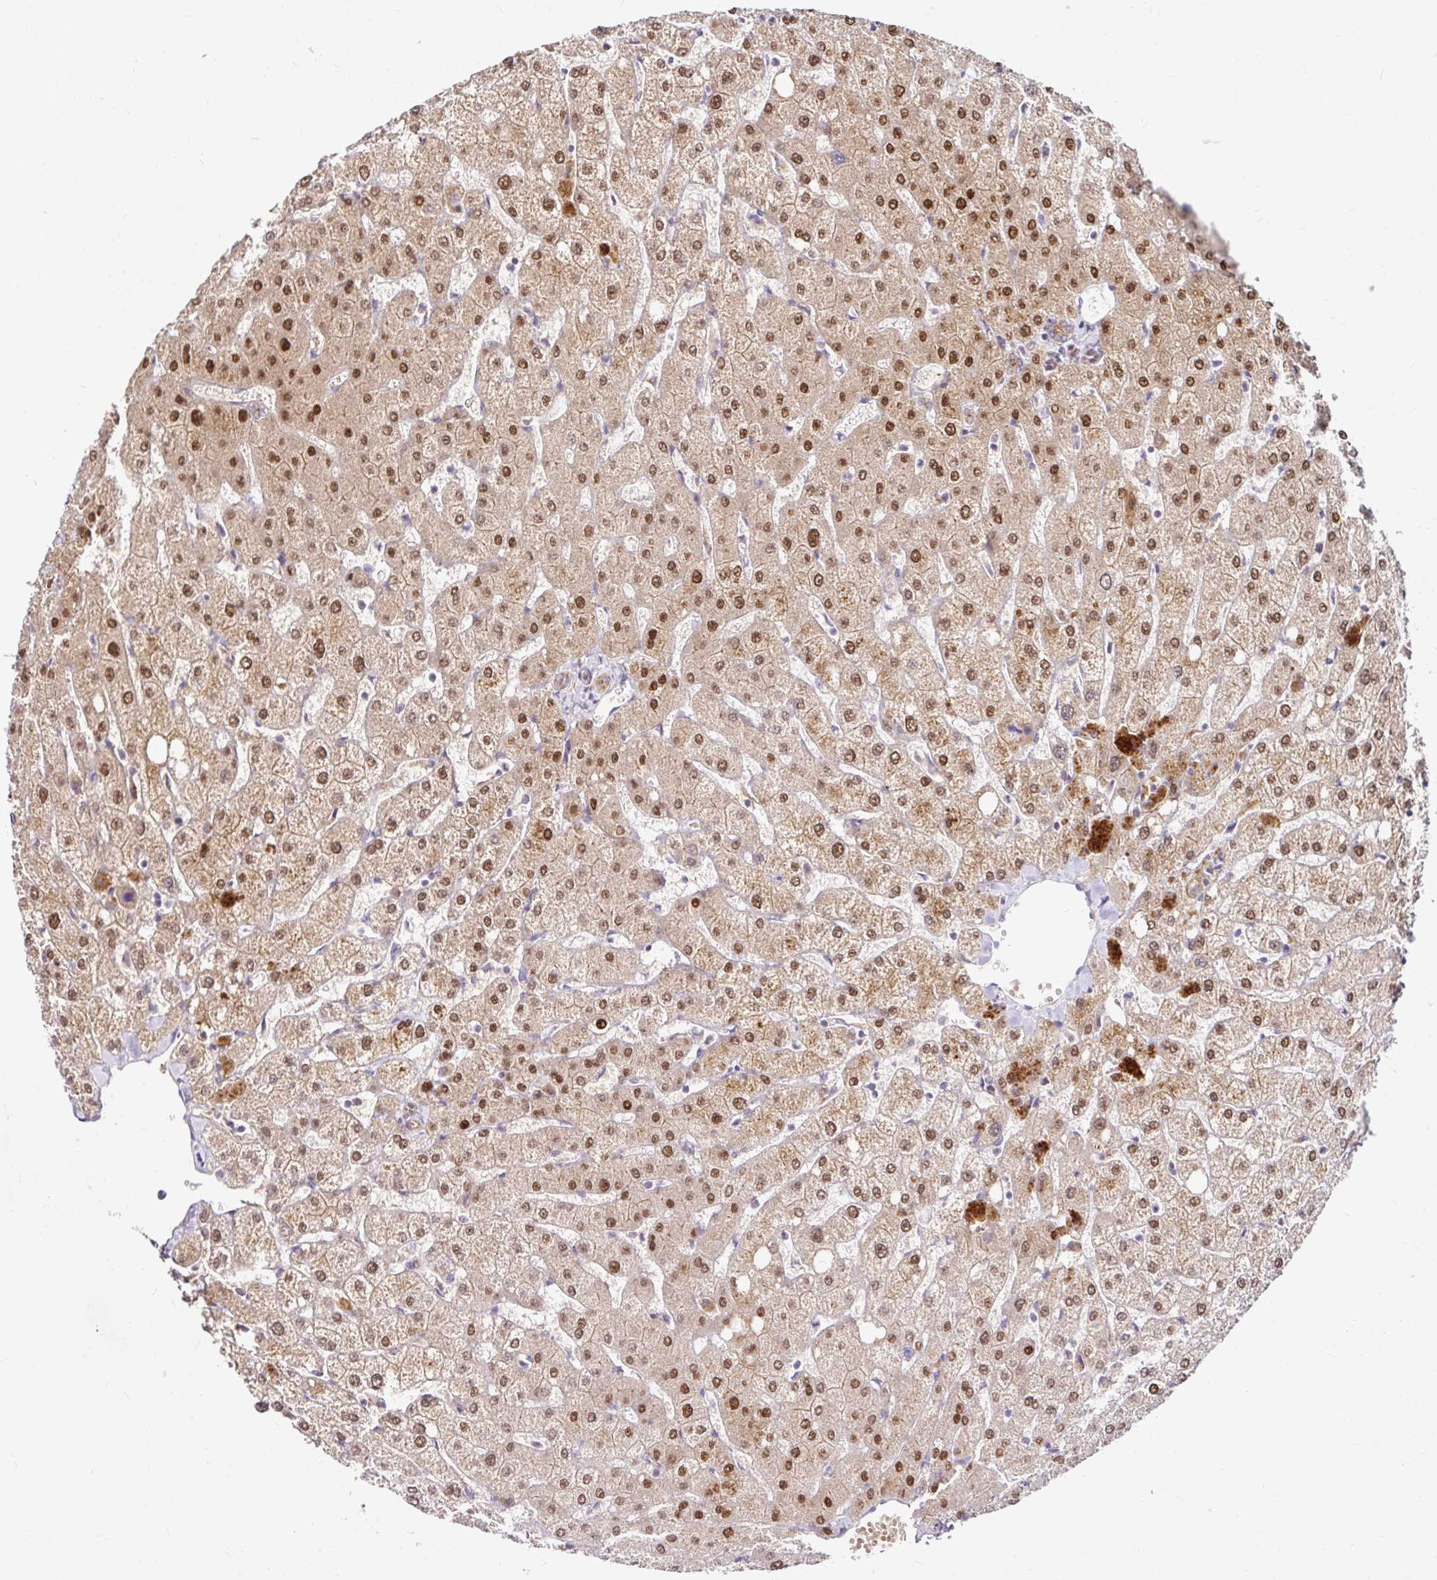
{"staining": {"intensity": "weak", "quantity": ">75%", "location": "cytoplasmic/membranous"}, "tissue": "liver", "cell_type": "Cholangiocytes", "image_type": "normal", "snomed": [{"axis": "morphology", "description": "Normal tissue, NOS"}, {"axis": "topography", "description": "Liver"}], "caption": "Immunohistochemistry micrograph of benign liver: human liver stained using immunohistochemistry shows low levels of weak protein expression localized specifically in the cytoplasmic/membranous of cholangiocytes, appearing as a cytoplasmic/membranous brown color.", "gene": "ARHGEF37", "patient": {"sex": "female", "age": 54}}